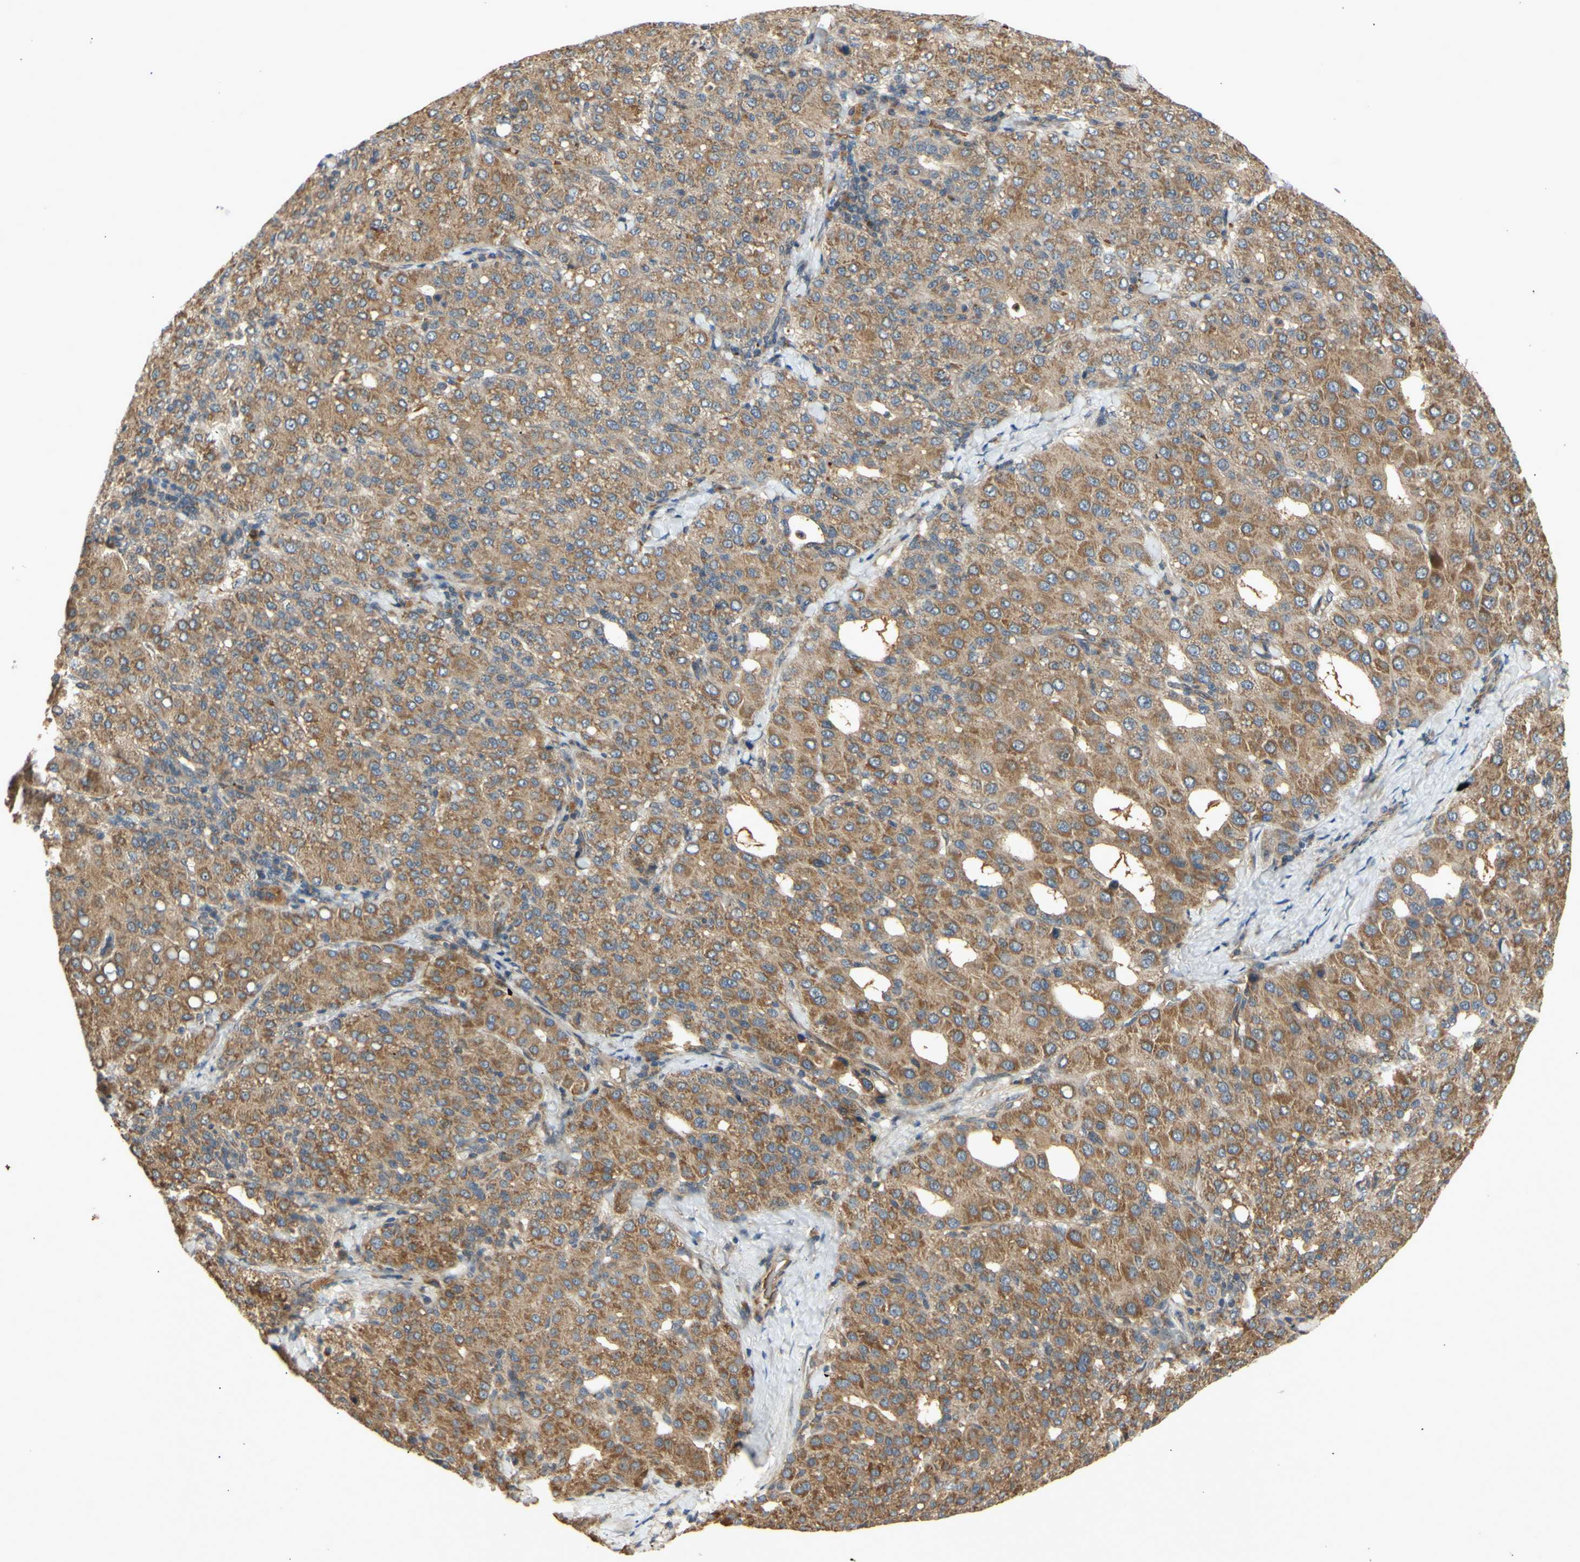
{"staining": {"intensity": "moderate", "quantity": ">75%", "location": "cytoplasmic/membranous"}, "tissue": "liver cancer", "cell_type": "Tumor cells", "image_type": "cancer", "snomed": [{"axis": "morphology", "description": "Carcinoma, Hepatocellular, NOS"}, {"axis": "topography", "description": "Liver"}], "caption": "Immunohistochemical staining of human liver hepatocellular carcinoma reveals medium levels of moderate cytoplasmic/membranous positivity in approximately >75% of tumor cells. Nuclei are stained in blue.", "gene": "PKN1", "patient": {"sex": "male", "age": 65}}